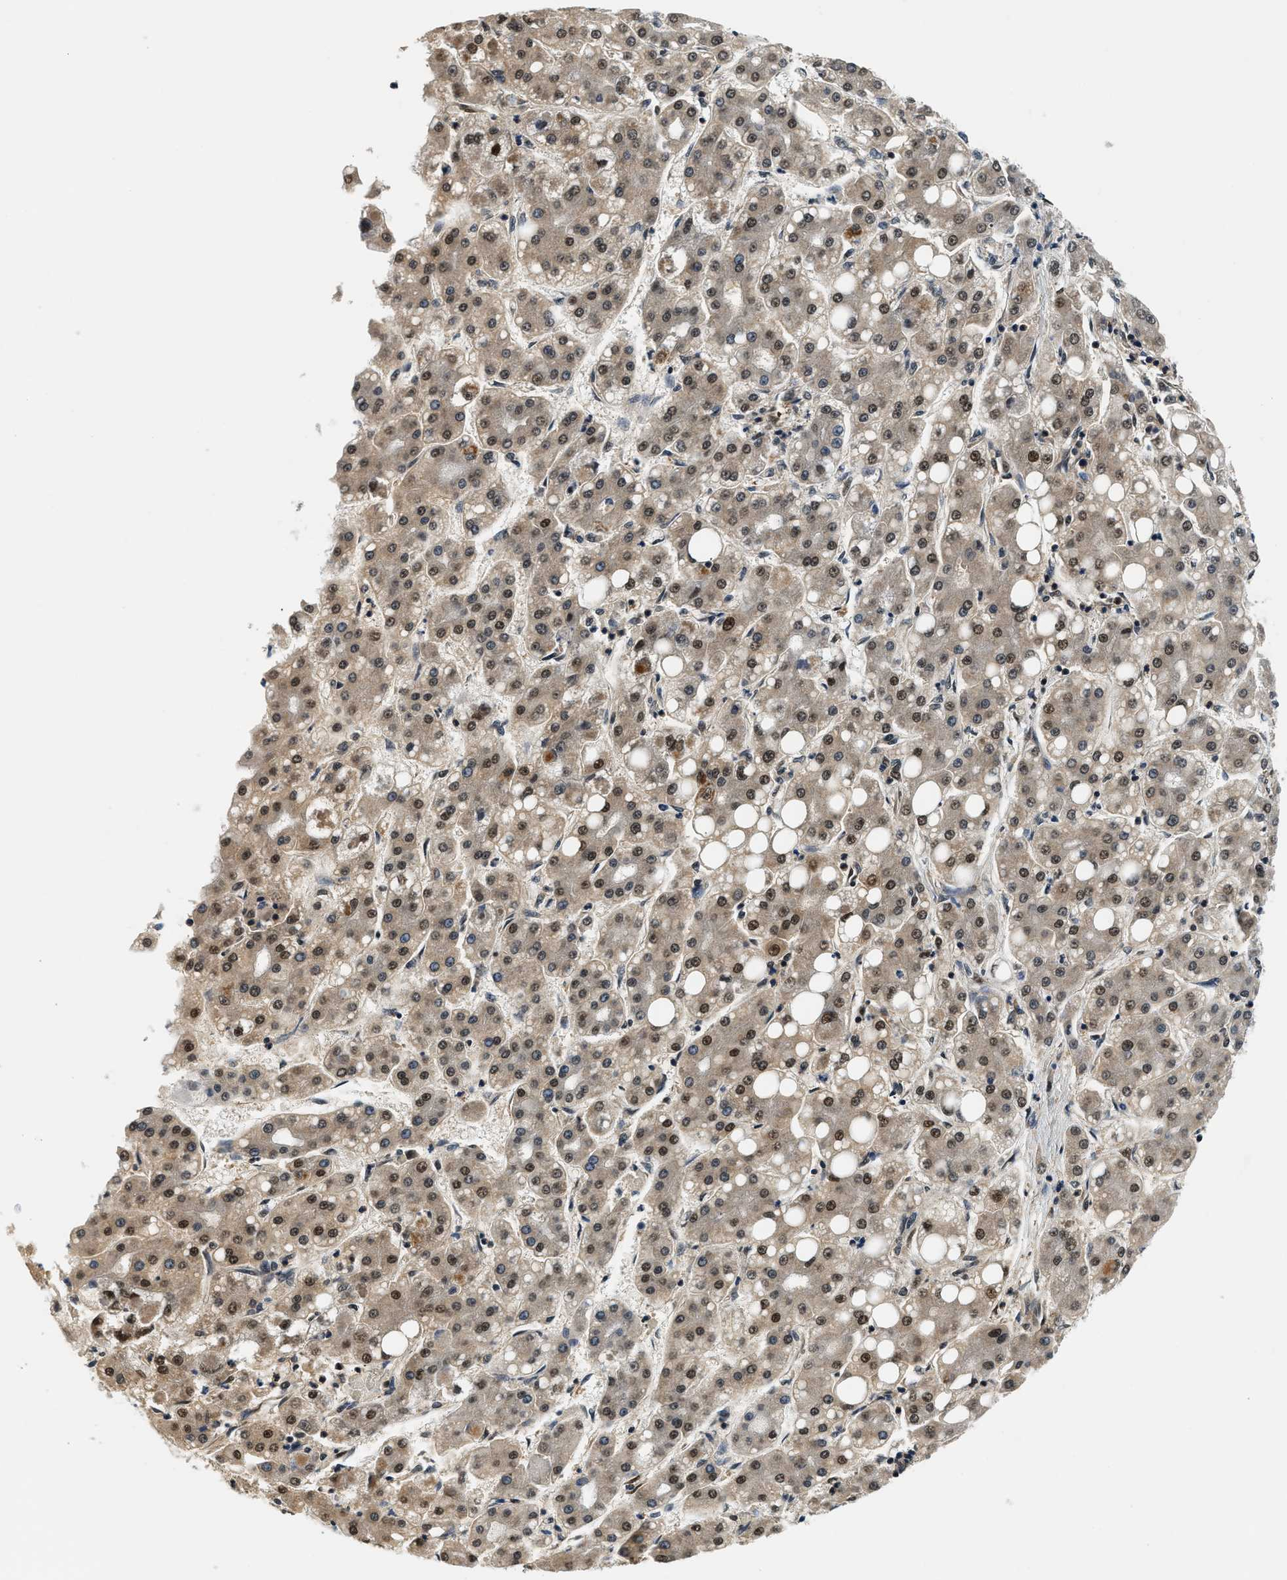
{"staining": {"intensity": "moderate", "quantity": ">75%", "location": "cytoplasmic/membranous,nuclear"}, "tissue": "liver cancer", "cell_type": "Tumor cells", "image_type": "cancer", "snomed": [{"axis": "morphology", "description": "Carcinoma, Hepatocellular, NOS"}, {"axis": "topography", "description": "Liver"}], "caption": "Immunohistochemistry (IHC) of hepatocellular carcinoma (liver) reveals medium levels of moderate cytoplasmic/membranous and nuclear expression in approximately >75% of tumor cells.", "gene": "PSMD3", "patient": {"sex": "male", "age": 65}}